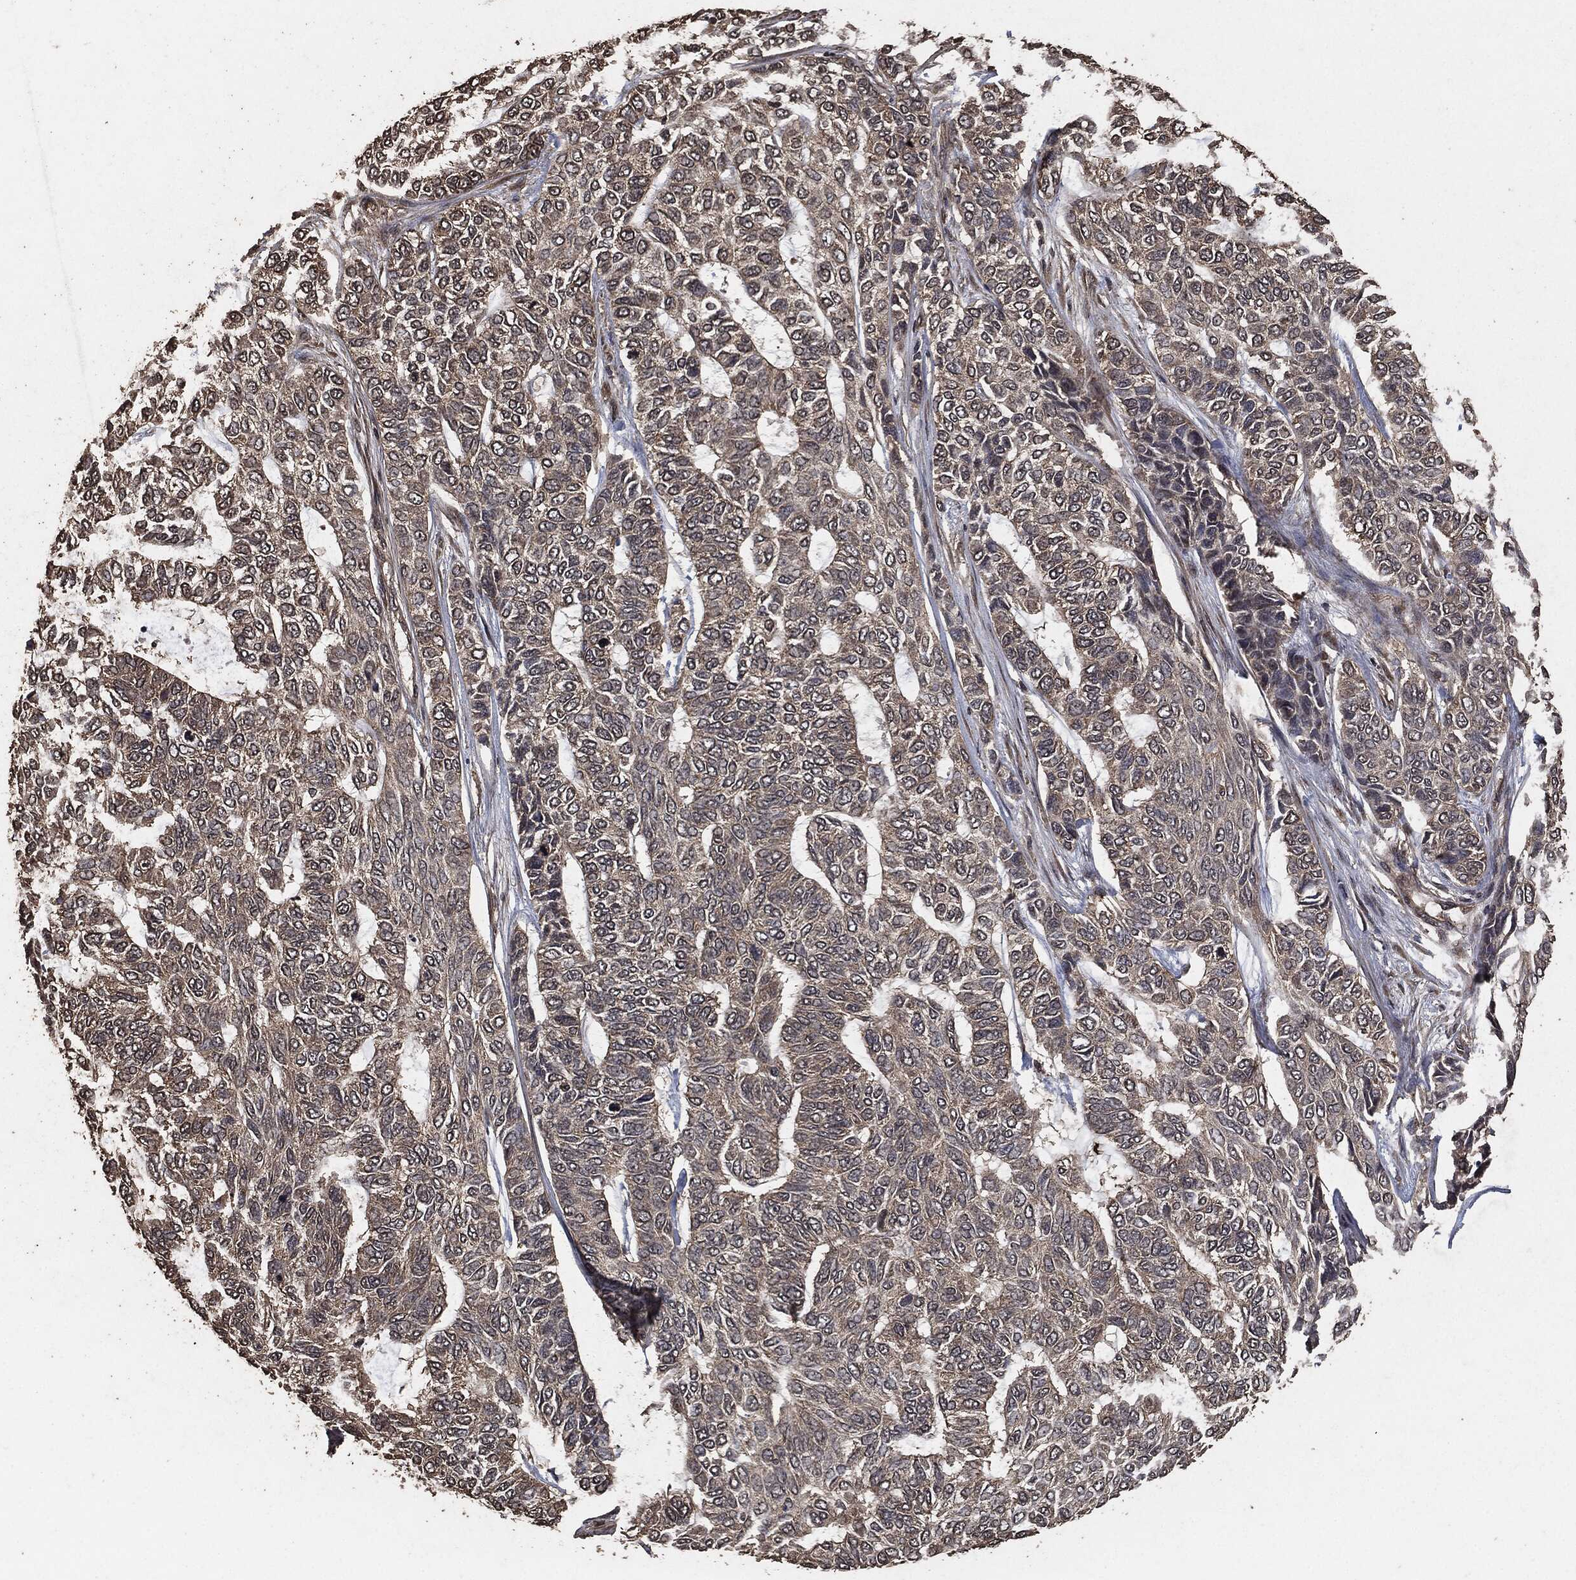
{"staining": {"intensity": "negative", "quantity": "none", "location": "none"}, "tissue": "skin cancer", "cell_type": "Tumor cells", "image_type": "cancer", "snomed": [{"axis": "morphology", "description": "Basal cell carcinoma"}, {"axis": "topography", "description": "Skin"}], "caption": "Photomicrograph shows no significant protein expression in tumor cells of skin basal cell carcinoma.", "gene": "AKT1S1", "patient": {"sex": "female", "age": 65}}